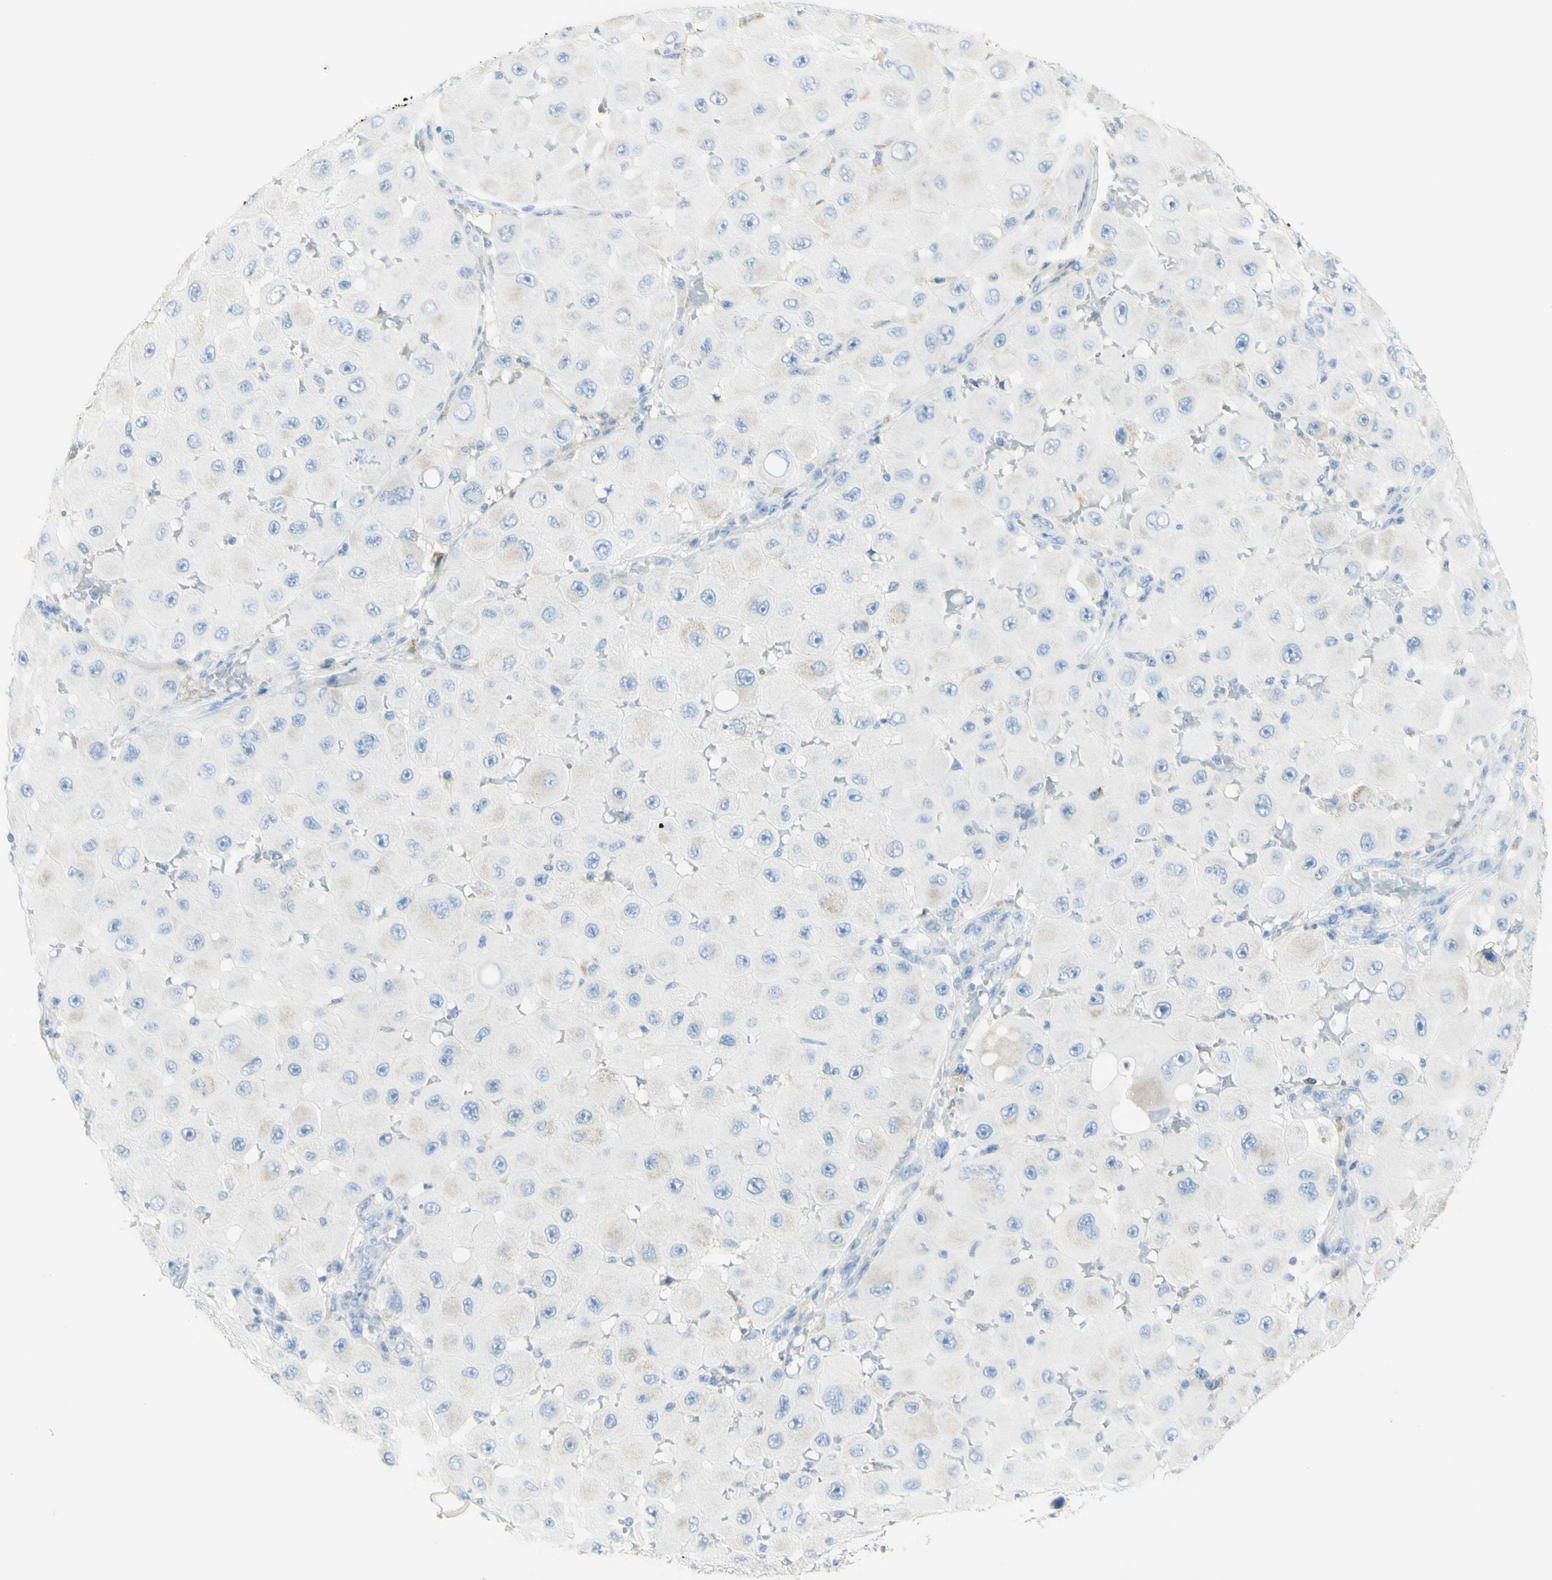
{"staining": {"intensity": "weak", "quantity": "<25%", "location": "cytoplasmic/membranous"}, "tissue": "melanoma", "cell_type": "Tumor cells", "image_type": "cancer", "snomed": [{"axis": "morphology", "description": "Malignant melanoma, NOS"}, {"axis": "topography", "description": "Skin"}], "caption": "An IHC micrograph of malignant melanoma is shown. There is no staining in tumor cells of malignant melanoma. (DAB (3,3'-diaminobenzidine) immunohistochemistry (IHC) visualized using brightfield microscopy, high magnification).", "gene": "TSPAN1", "patient": {"sex": "female", "age": 81}}